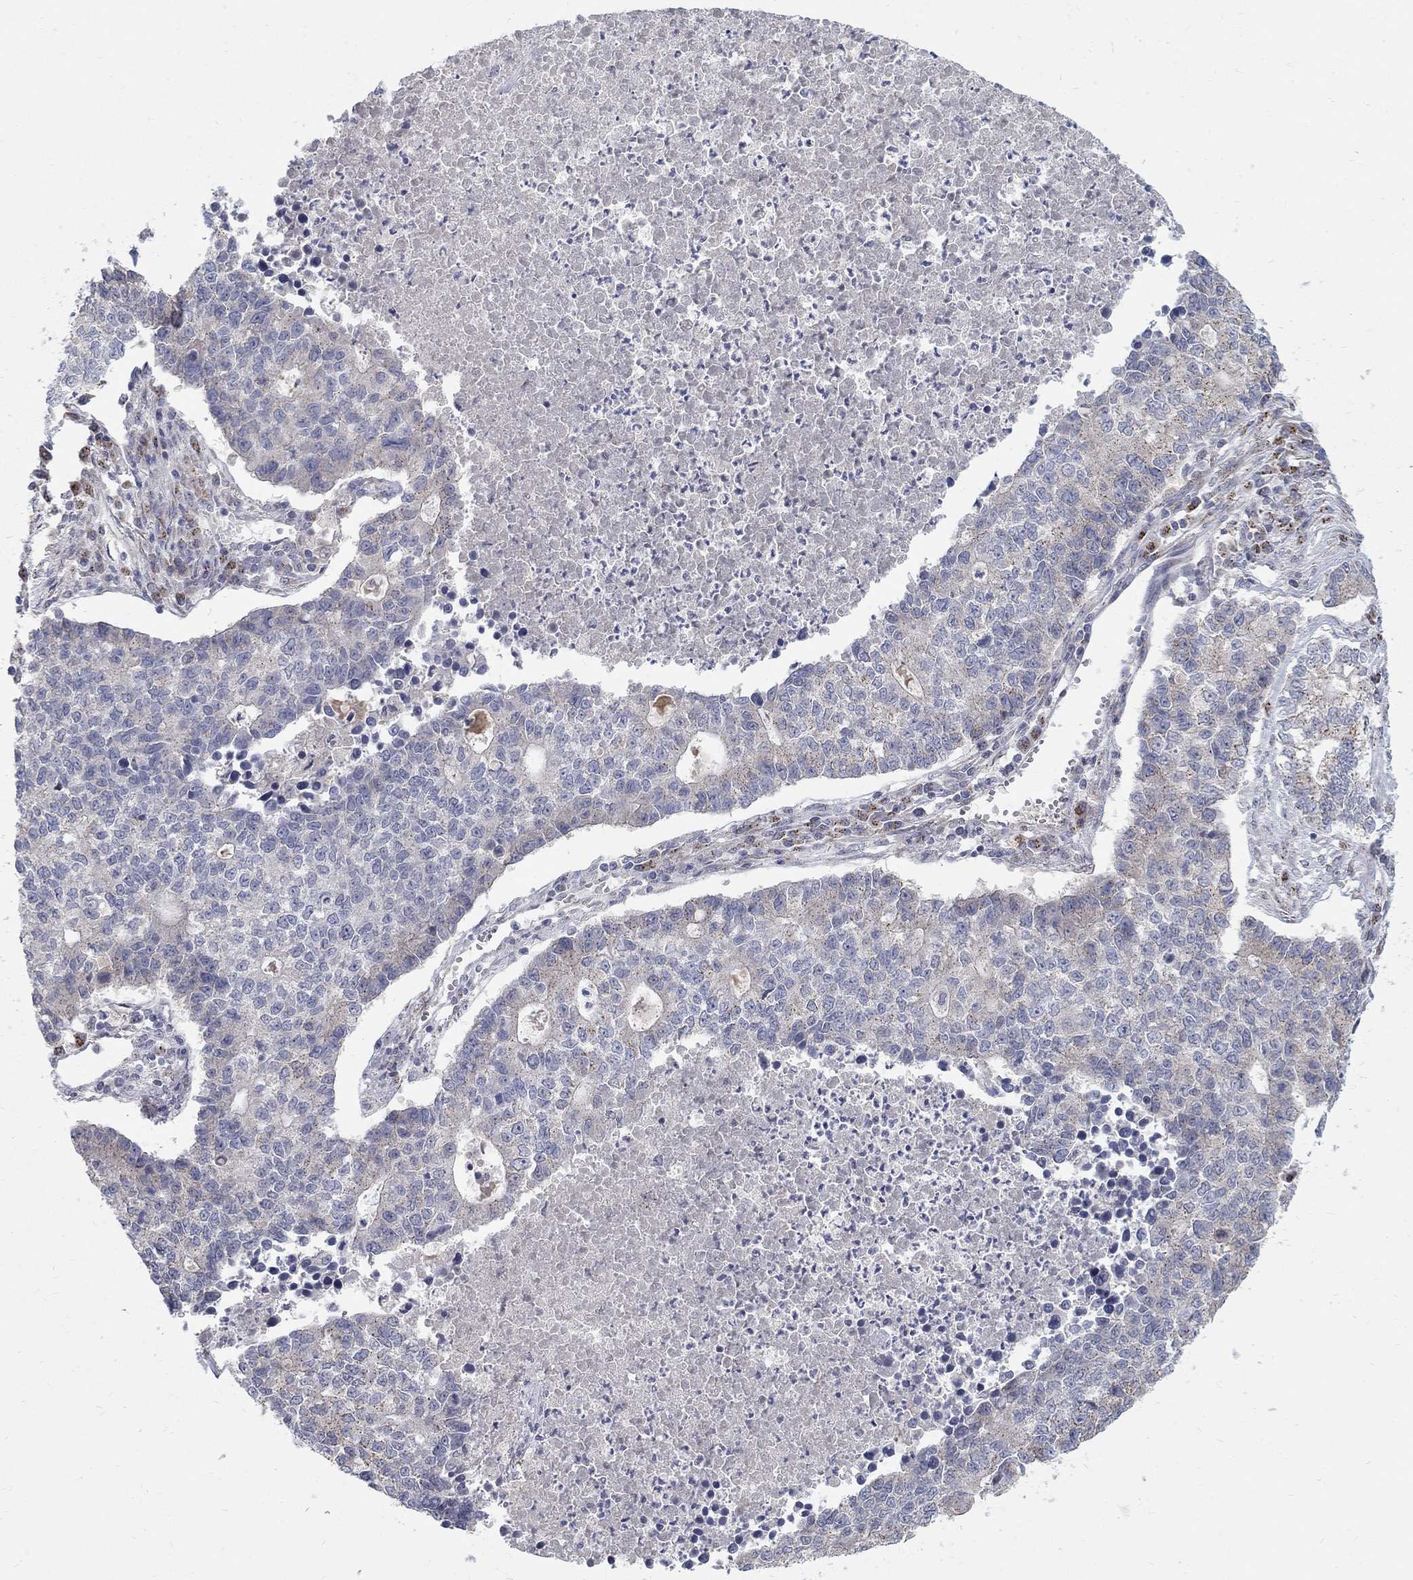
{"staining": {"intensity": "weak", "quantity": "<25%", "location": "cytoplasmic/membranous"}, "tissue": "lung cancer", "cell_type": "Tumor cells", "image_type": "cancer", "snomed": [{"axis": "morphology", "description": "Adenocarcinoma, NOS"}, {"axis": "topography", "description": "Lung"}], "caption": "Lung cancer (adenocarcinoma) was stained to show a protein in brown. There is no significant positivity in tumor cells. (DAB (3,3'-diaminobenzidine) immunohistochemistry visualized using brightfield microscopy, high magnification).", "gene": "PANK3", "patient": {"sex": "male", "age": 57}}